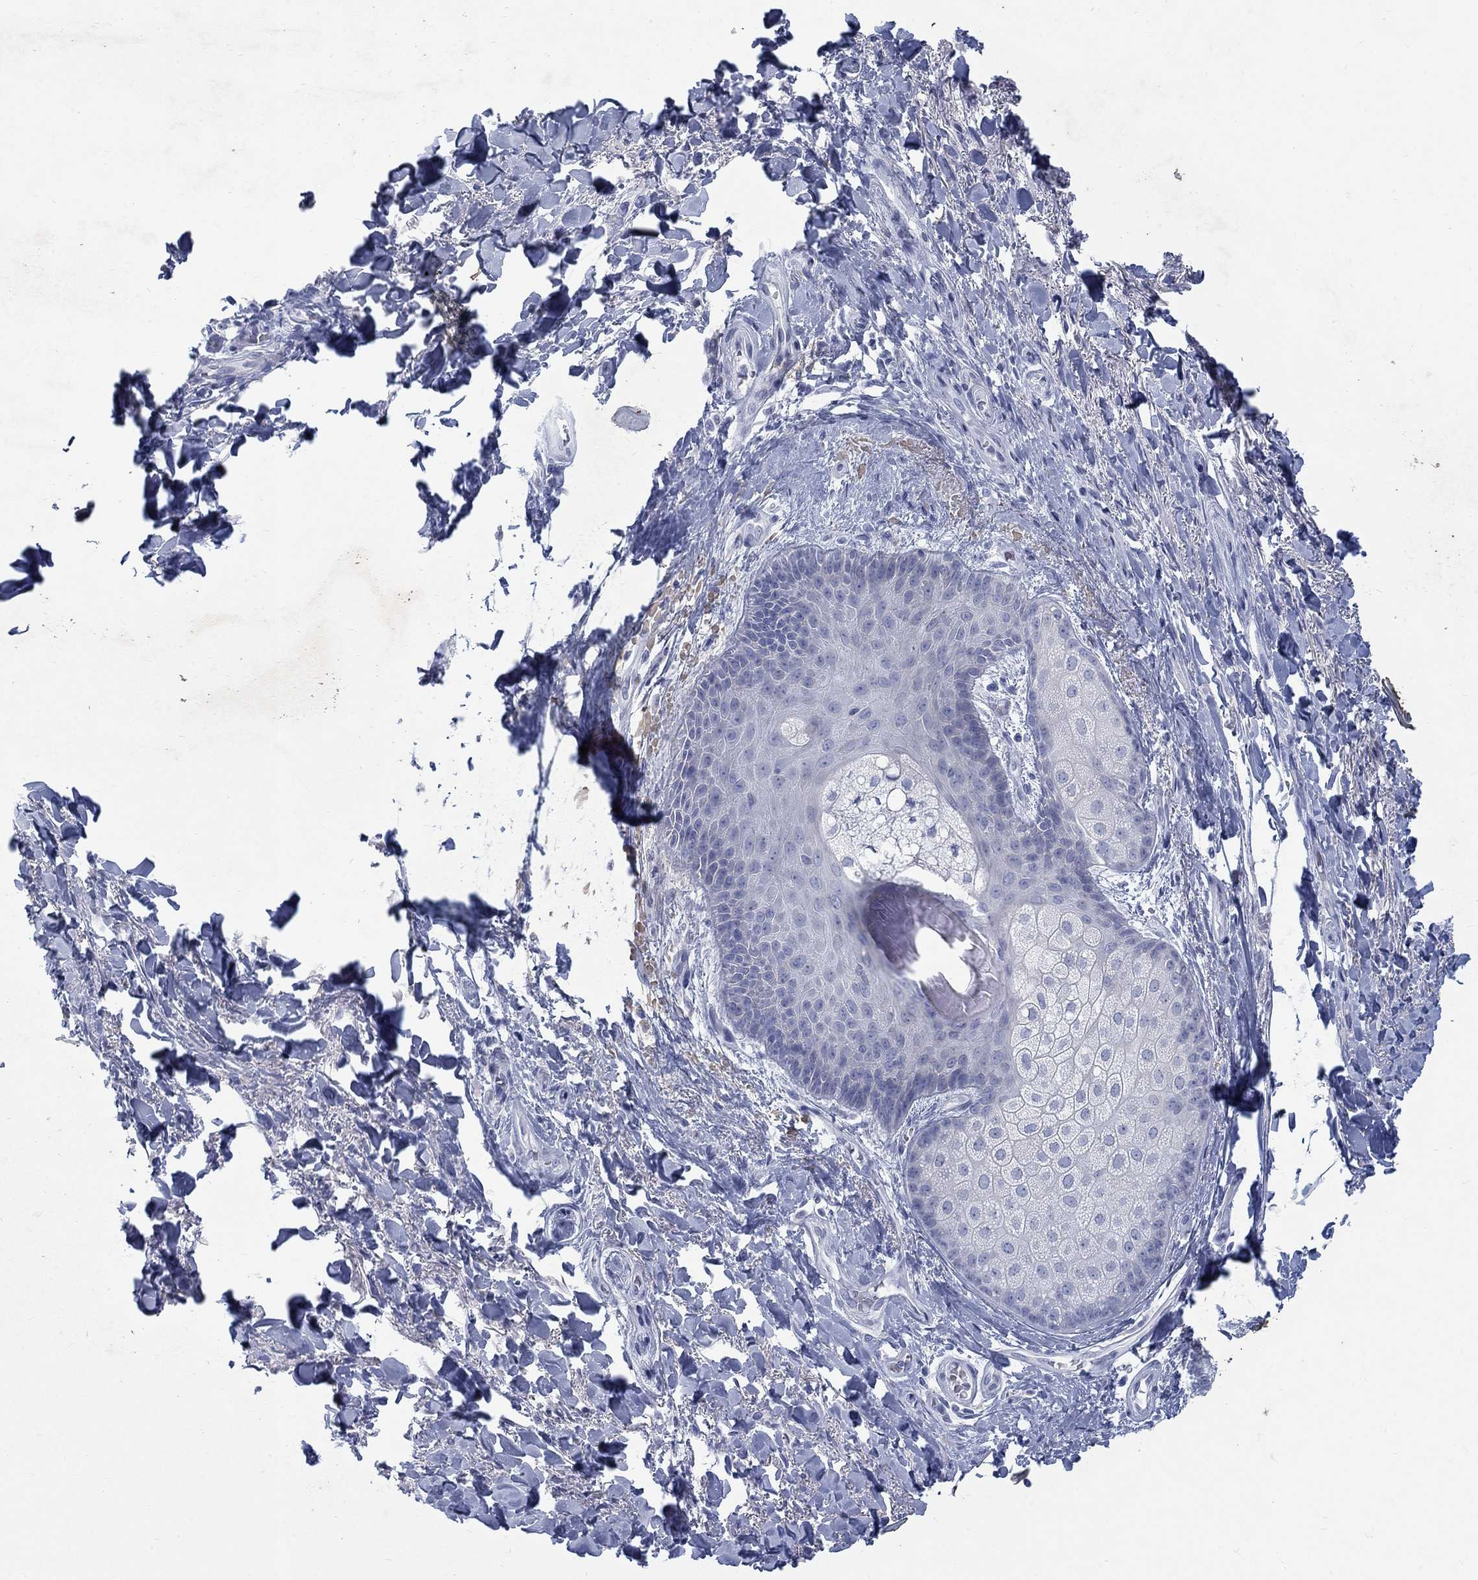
{"staining": {"intensity": "negative", "quantity": "none", "location": "none"}, "tissue": "skin", "cell_type": "Epidermal cells", "image_type": "normal", "snomed": [{"axis": "morphology", "description": "Normal tissue, NOS"}, {"axis": "topography", "description": "Anal"}, {"axis": "topography", "description": "Peripheral nerve tissue"}], "caption": "The immunohistochemistry micrograph has no significant positivity in epidermal cells of skin.", "gene": "RFTN2", "patient": {"sex": "male", "age": 53}}